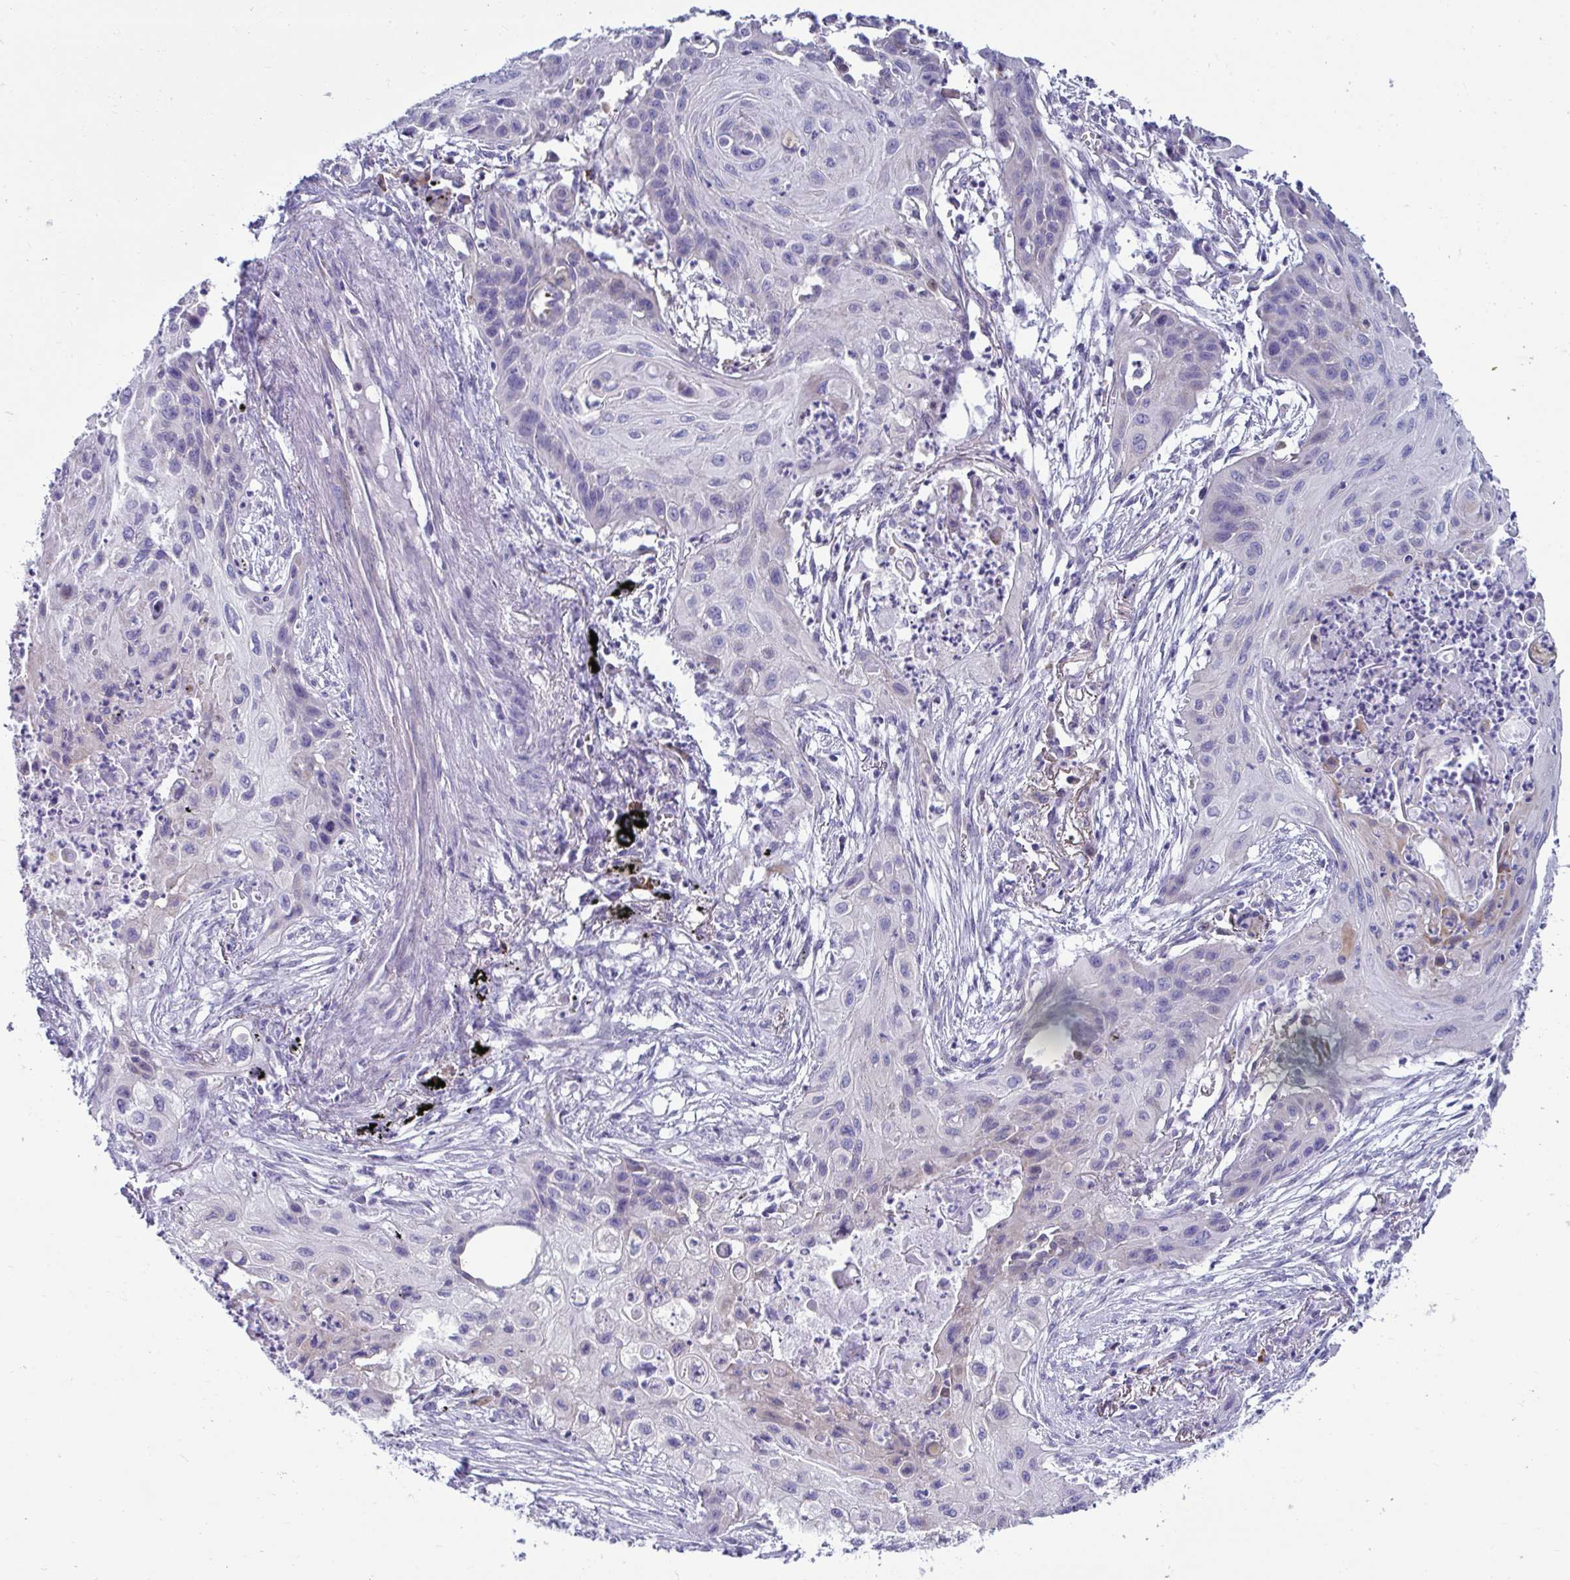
{"staining": {"intensity": "negative", "quantity": "none", "location": "none"}, "tissue": "lung cancer", "cell_type": "Tumor cells", "image_type": "cancer", "snomed": [{"axis": "morphology", "description": "Squamous cell carcinoma, NOS"}, {"axis": "topography", "description": "Lung"}], "caption": "Immunohistochemistry (IHC) image of human squamous cell carcinoma (lung) stained for a protein (brown), which displays no expression in tumor cells. (DAB (3,3'-diaminobenzidine) immunohistochemistry, high magnification).", "gene": "TFPI2", "patient": {"sex": "male", "age": 71}}